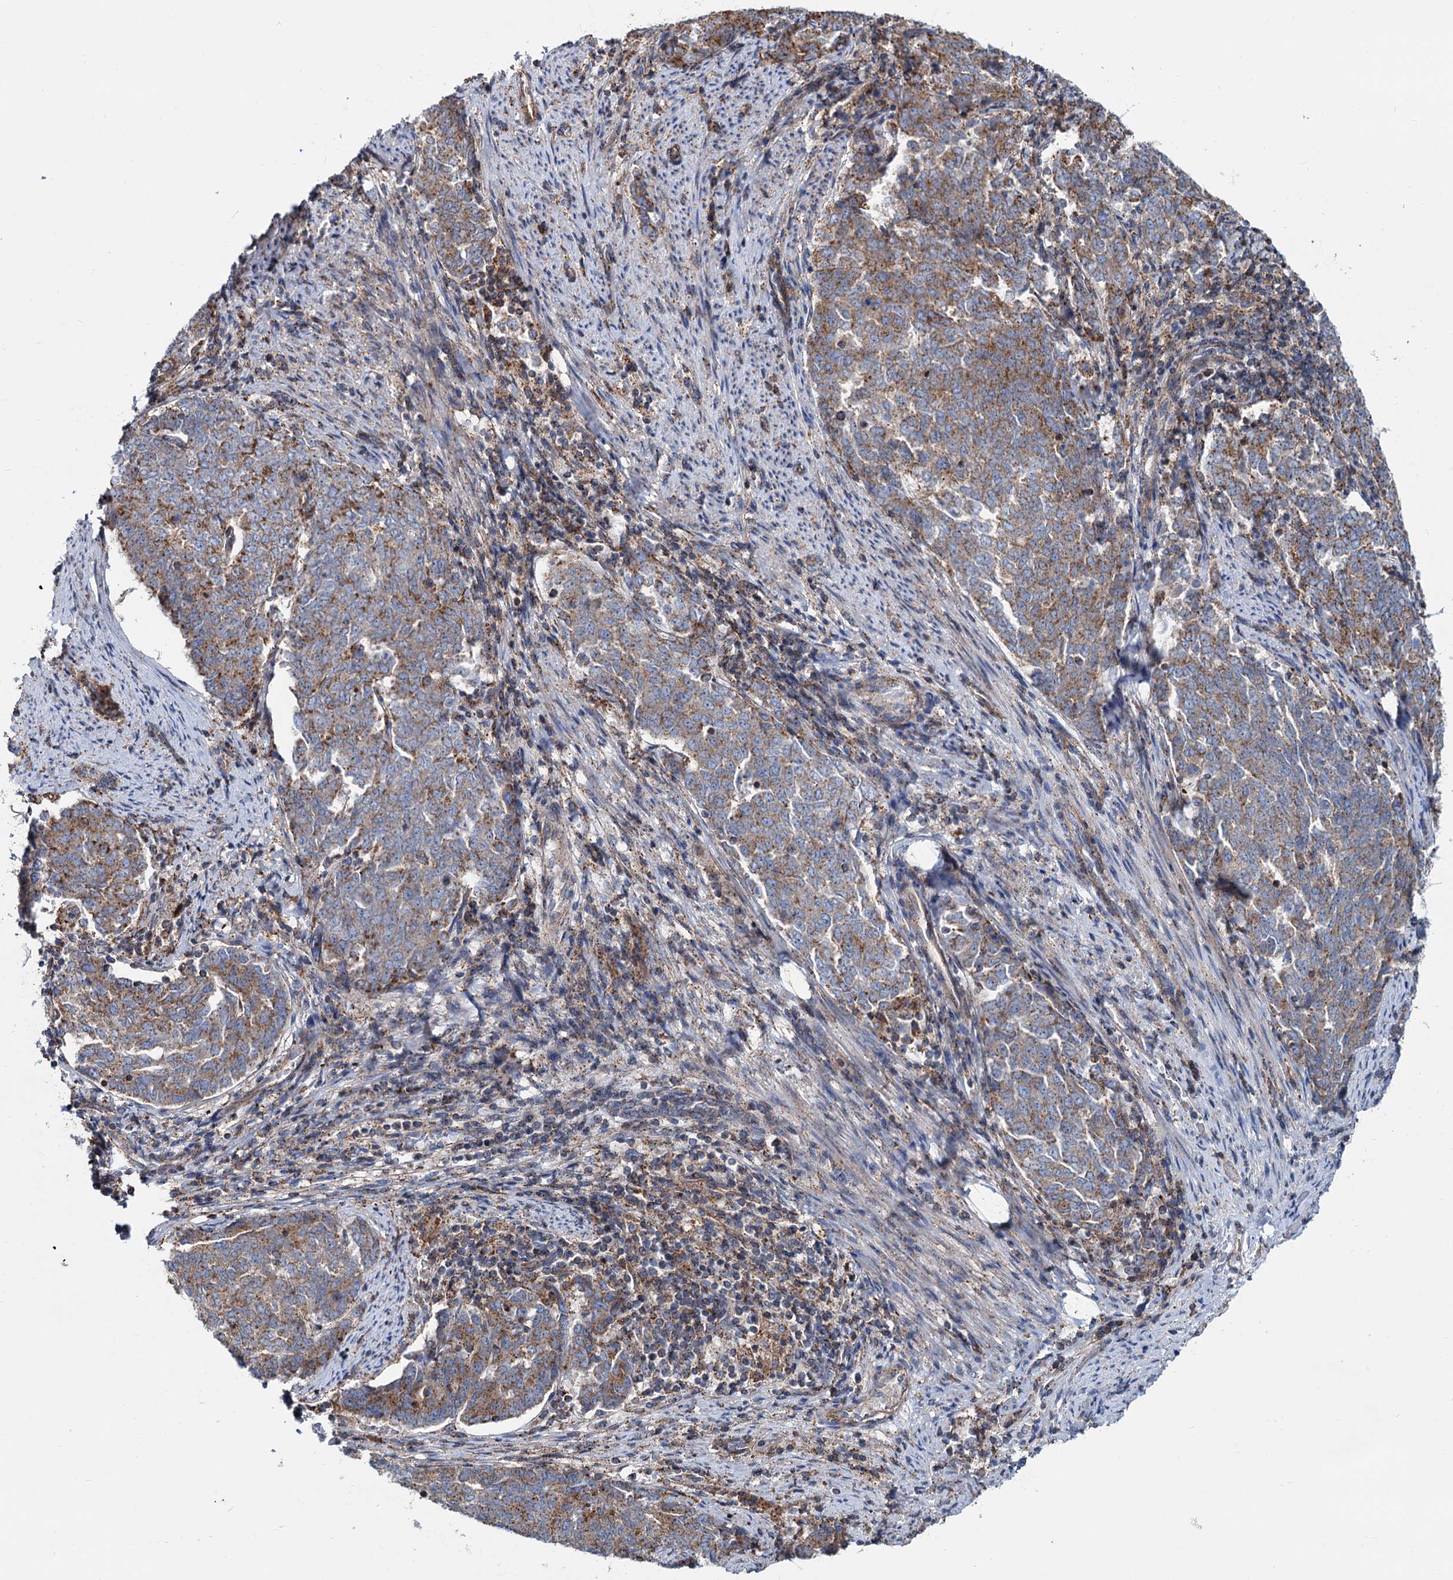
{"staining": {"intensity": "moderate", "quantity": ">75%", "location": "cytoplasmic/membranous"}, "tissue": "endometrial cancer", "cell_type": "Tumor cells", "image_type": "cancer", "snomed": [{"axis": "morphology", "description": "Adenocarcinoma, NOS"}, {"axis": "topography", "description": "Endometrium"}], "caption": "A micrograph showing moderate cytoplasmic/membranous staining in about >75% of tumor cells in endometrial adenocarcinoma, as visualized by brown immunohistochemical staining.", "gene": "PSEN1", "patient": {"sex": "female", "age": 80}}